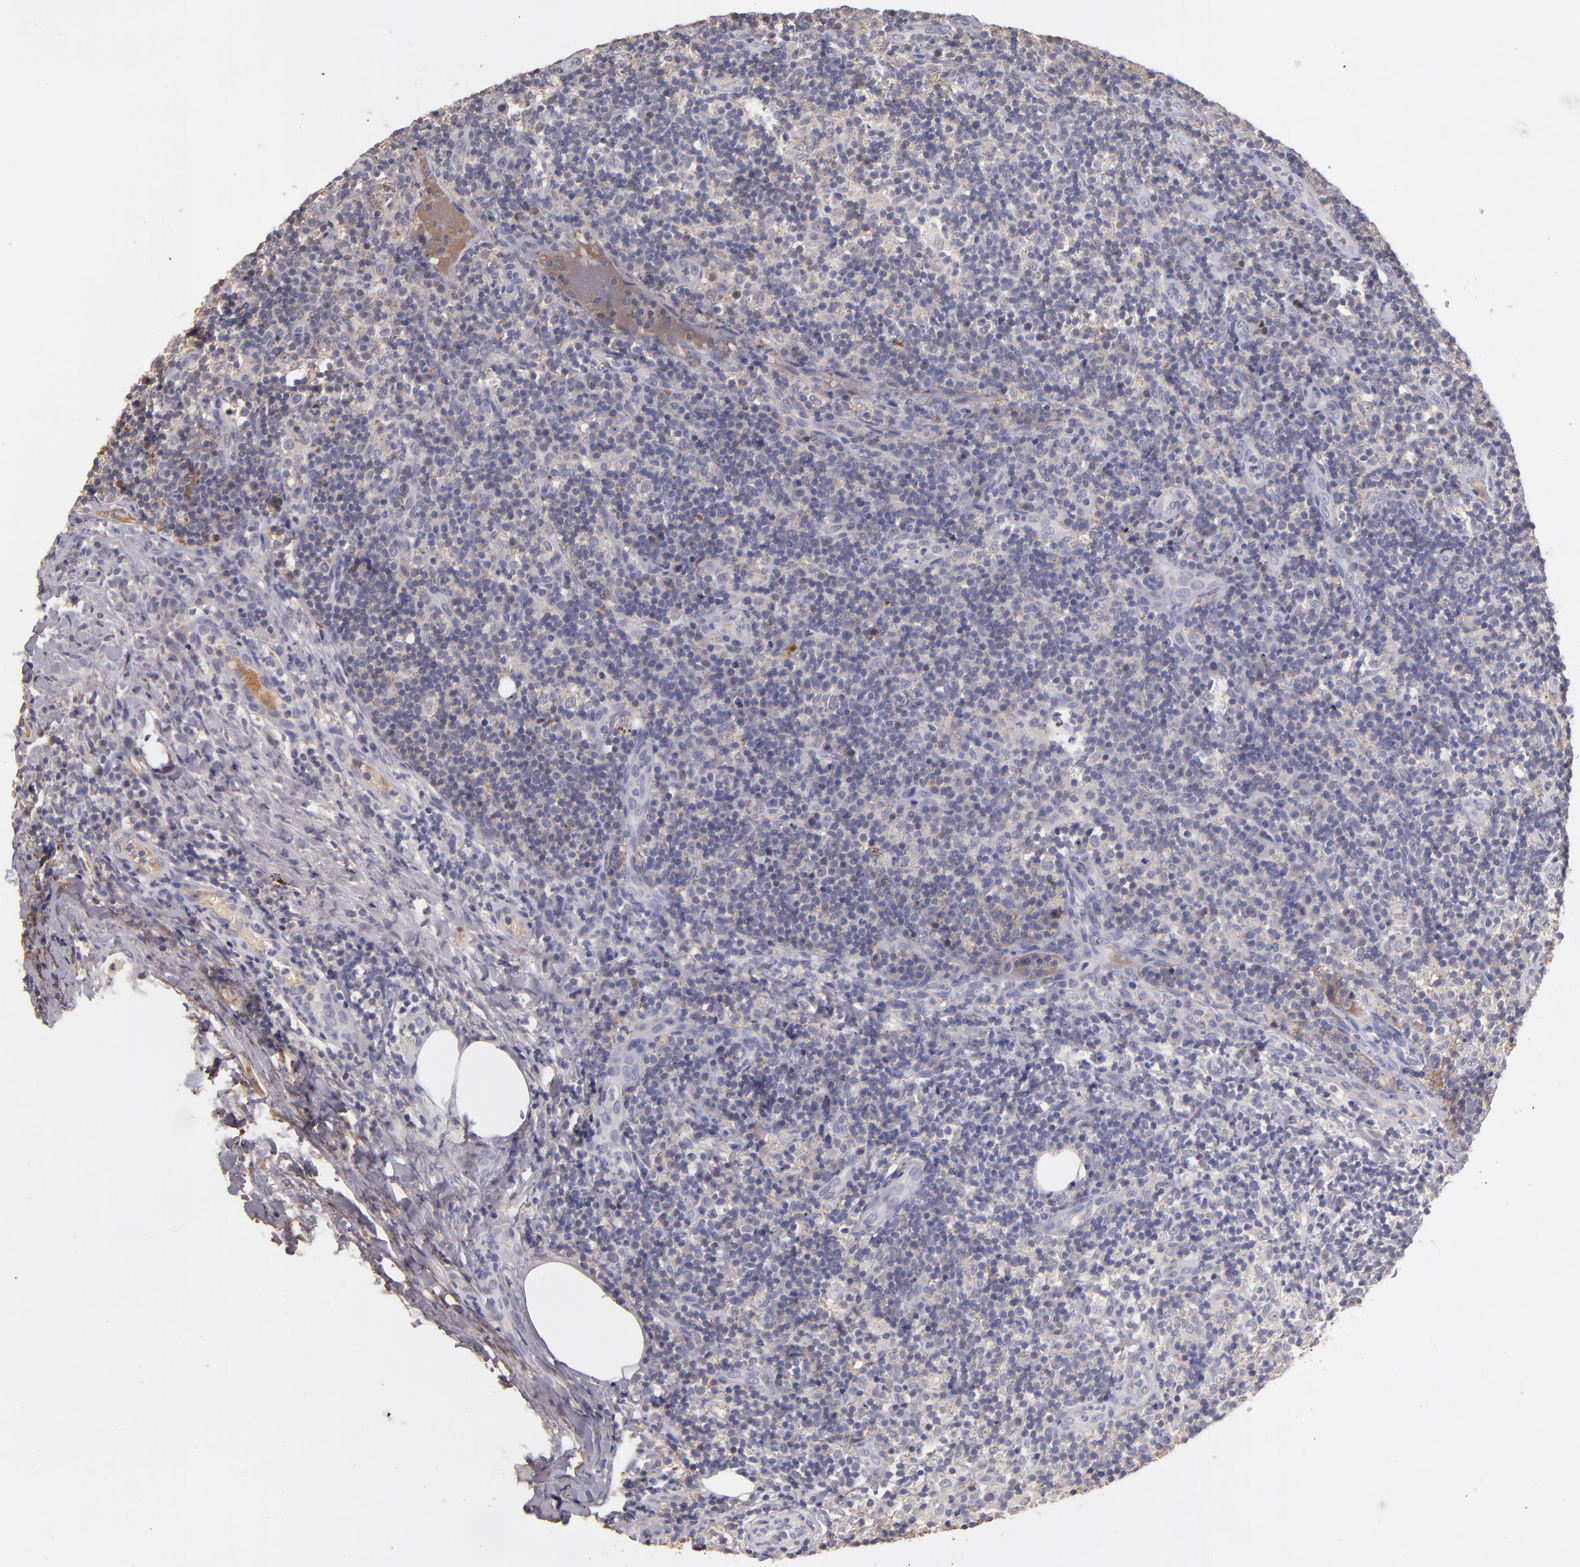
{"staining": {"intensity": "weak", "quantity": ">75%", "location": "cytoplasmic/membranous"}, "tissue": "lymph node", "cell_type": "Germinal center cells", "image_type": "normal", "snomed": [{"axis": "morphology", "description": "Normal tissue, NOS"}, {"axis": "morphology", "description": "Inflammation, NOS"}, {"axis": "topography", "description": "Lymph node"}], "caption": "This histopathology image displays immunohistochemistry staining of normal lymph node, with low weak cytoplasmic/membranous positivity in about >75% of germinal center cells.", "gene": "SERPINC1", "patient": {"sex": "male", "age": 46}}